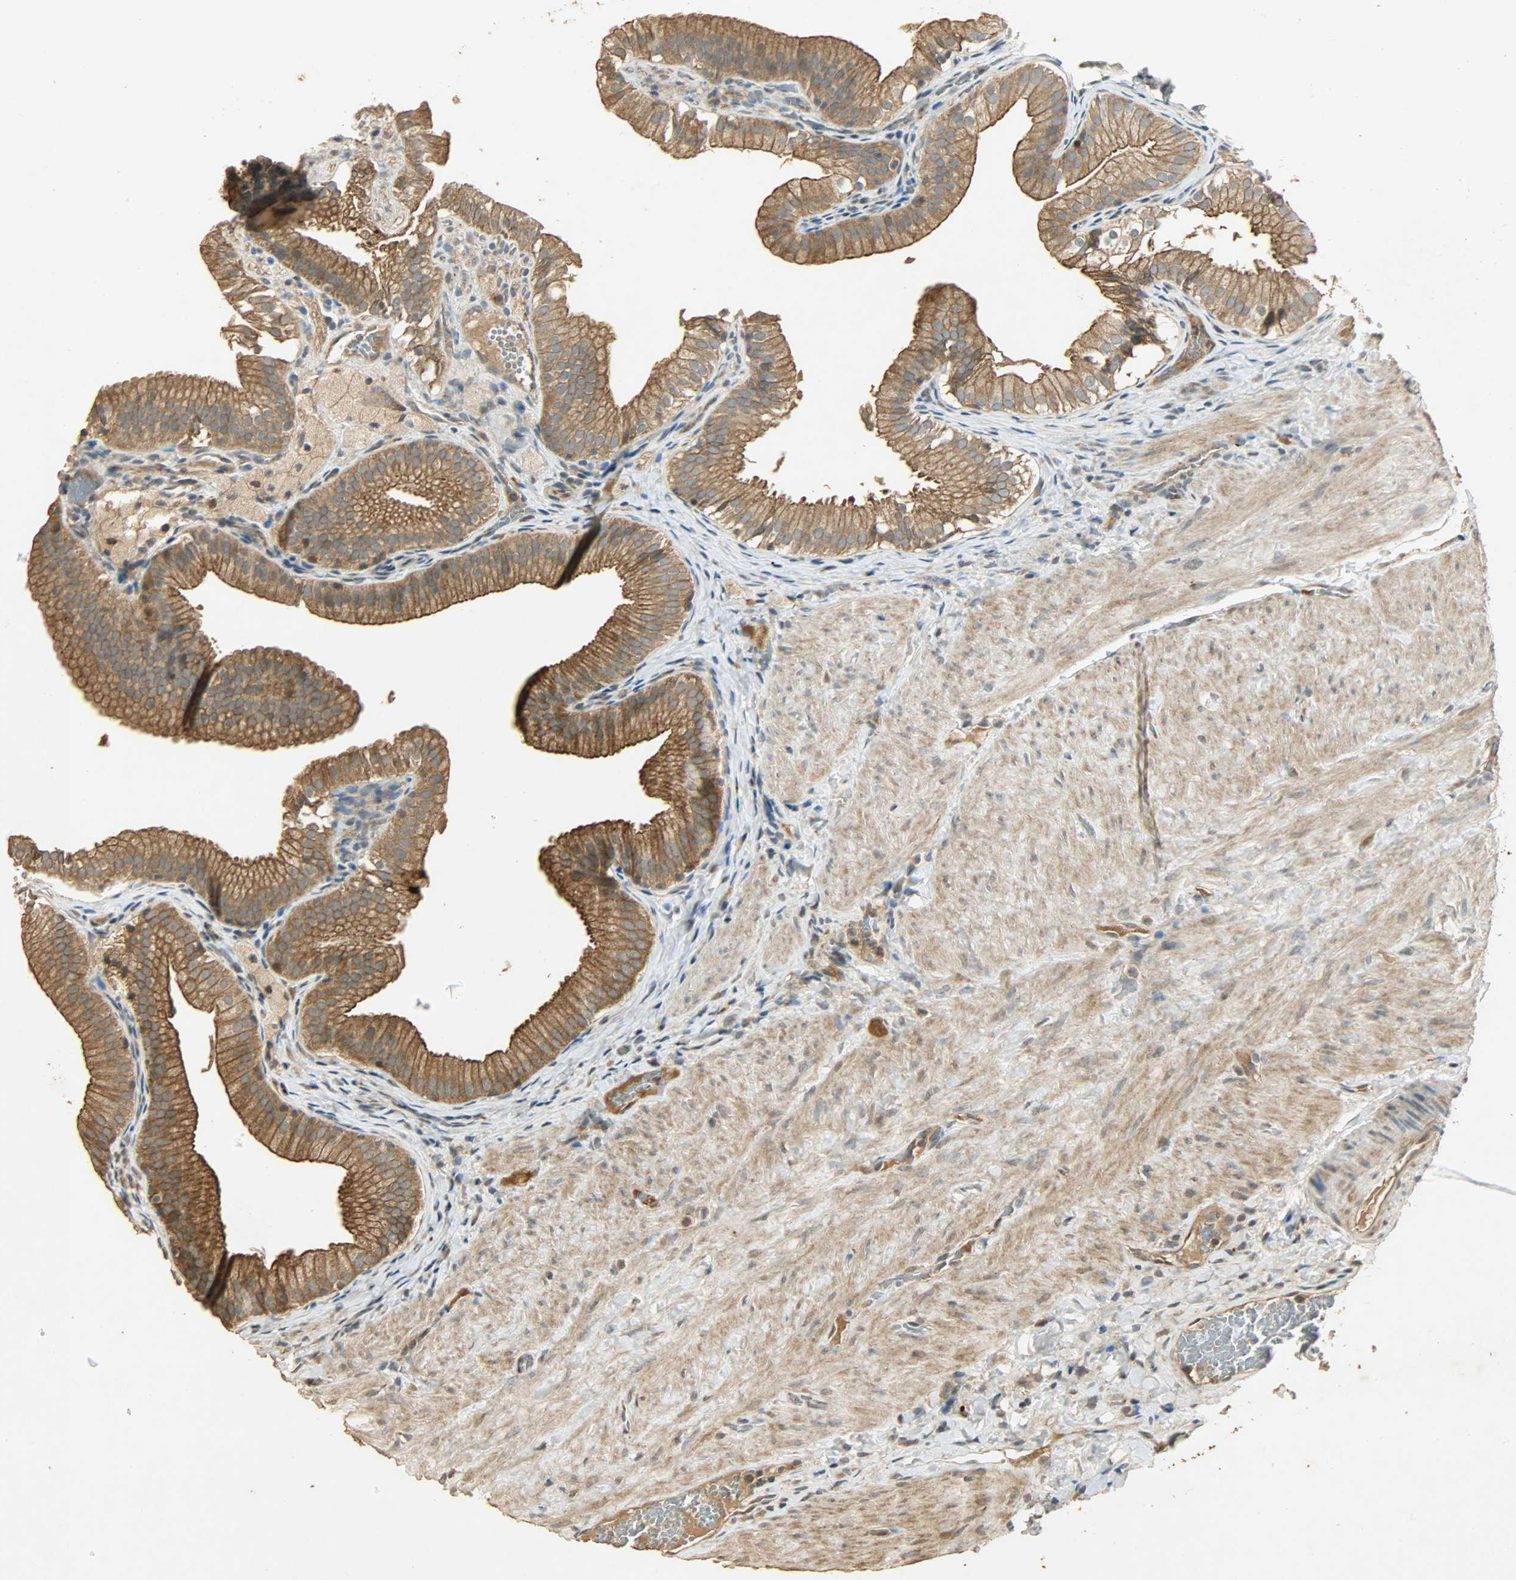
{"staining": {"intensity": "strong", "quantity": ">75%", "location": "cytoplasmic/membranous"}, "tissue": "gallbladder", "cell_type": "Glandular cells", "image_type": "normal", "snomed": [{"axis": "morphology", "description": "Normal tissue, NOS"}, {"axis": "topography", "description": "Gallbladder"}], "caption": "Immunohistochemistry (IHC) (DAB) staining of benign human gallbladder displays strong cytoplasmic/membranous protein staining in about >75% of glandular cells. The staining is performed using DAB brown chromogen to label protein expression. The nuclei are counter-stained blue using hematoxylin.", "gene": "ATP2B1", "patient": {"sex": "female", "age": 24}}